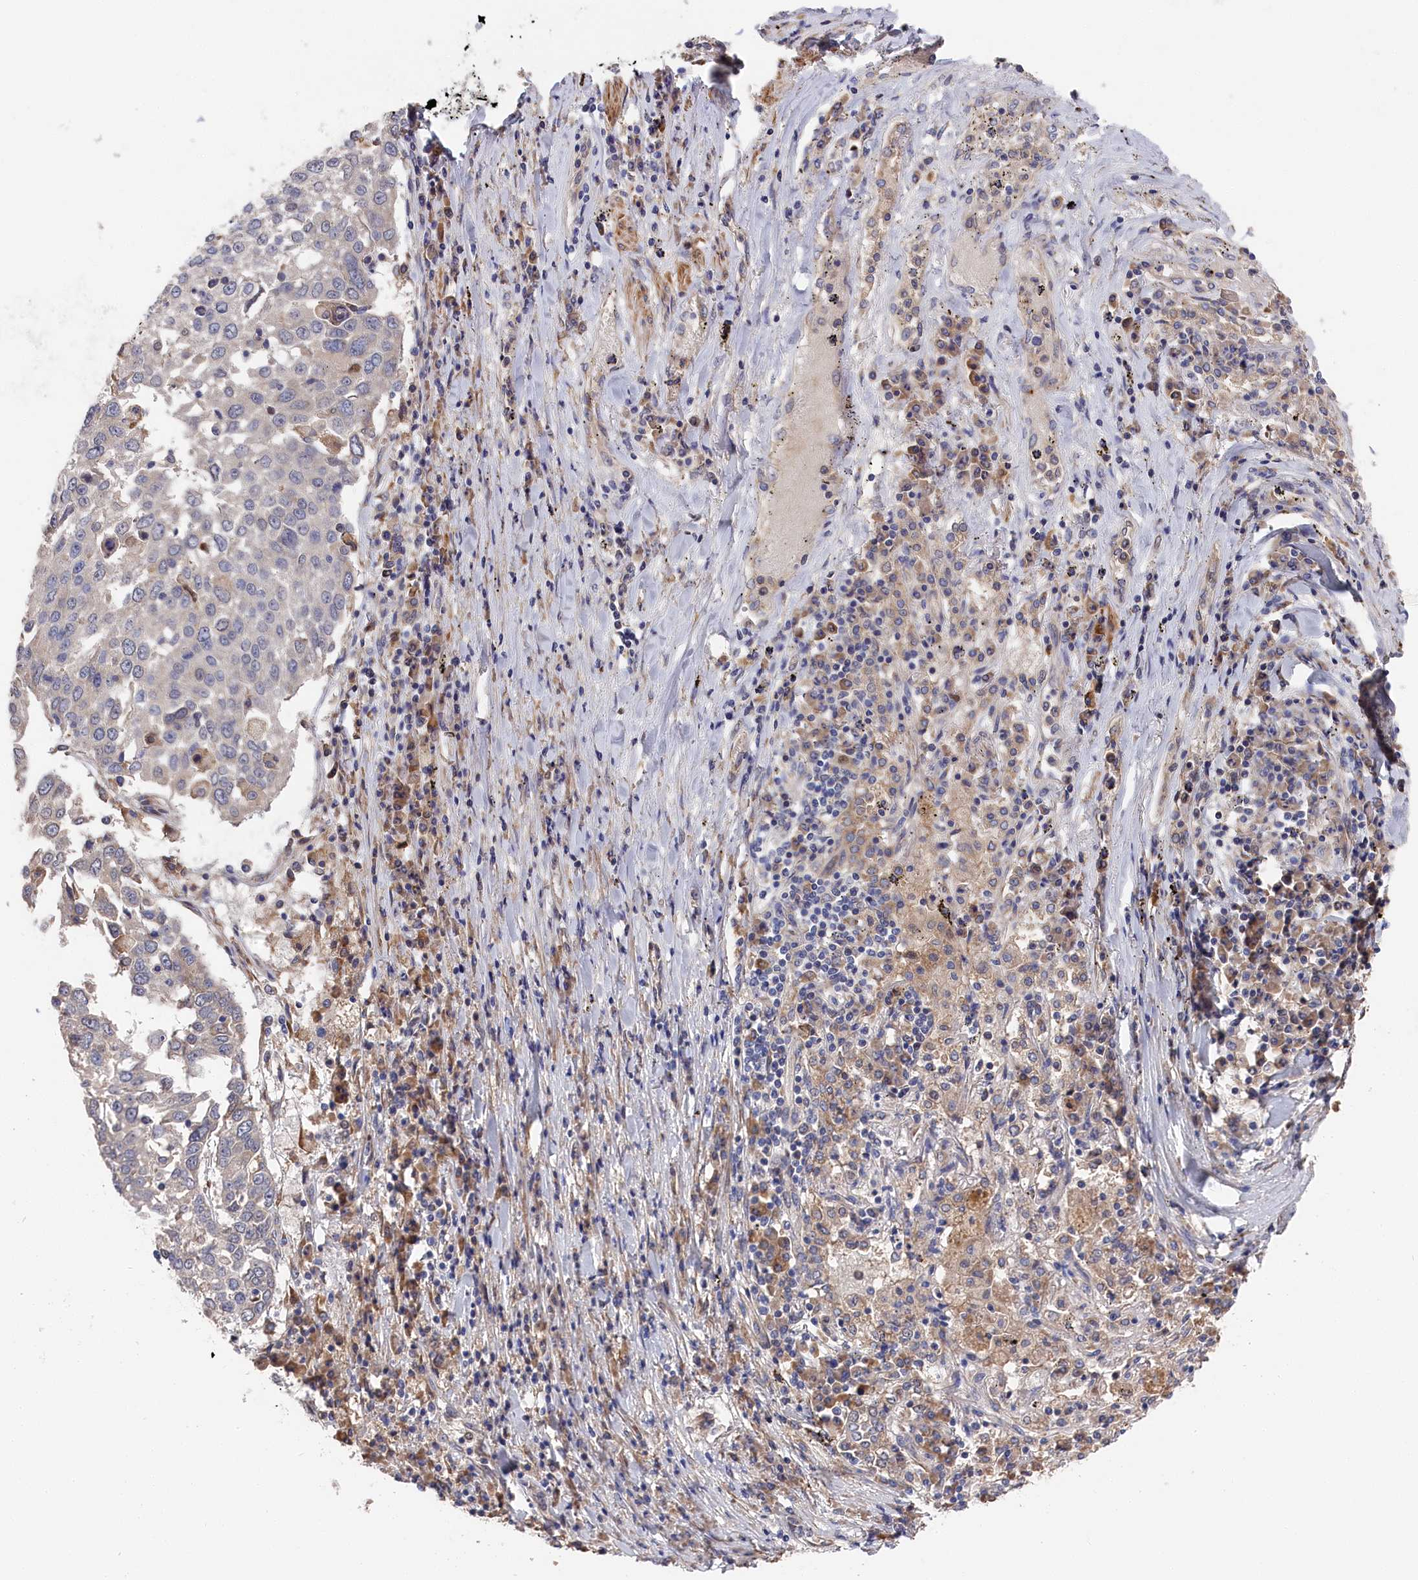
{"staining": {"intensity": "negative", "quantity": "none", "location": "none"}, "tissue": "lung cancer", "cell_type": "Tumor cells", "image_type": "cancer", "snomed": [{"axis": "morphology", "description": "Squamous cell carcinoma, NOS"}, {"axis": "topography", "description": "Lung"}], "caption": "Immunohistochemistry micrograph of neoplastic tissue: human lung cancer (squamous cell carcinoma) stained with DAB reveals no significant protein staining in tumor cells.", "gene": "CYB5D2", "patient": {"sex": "male", "age": 65}}